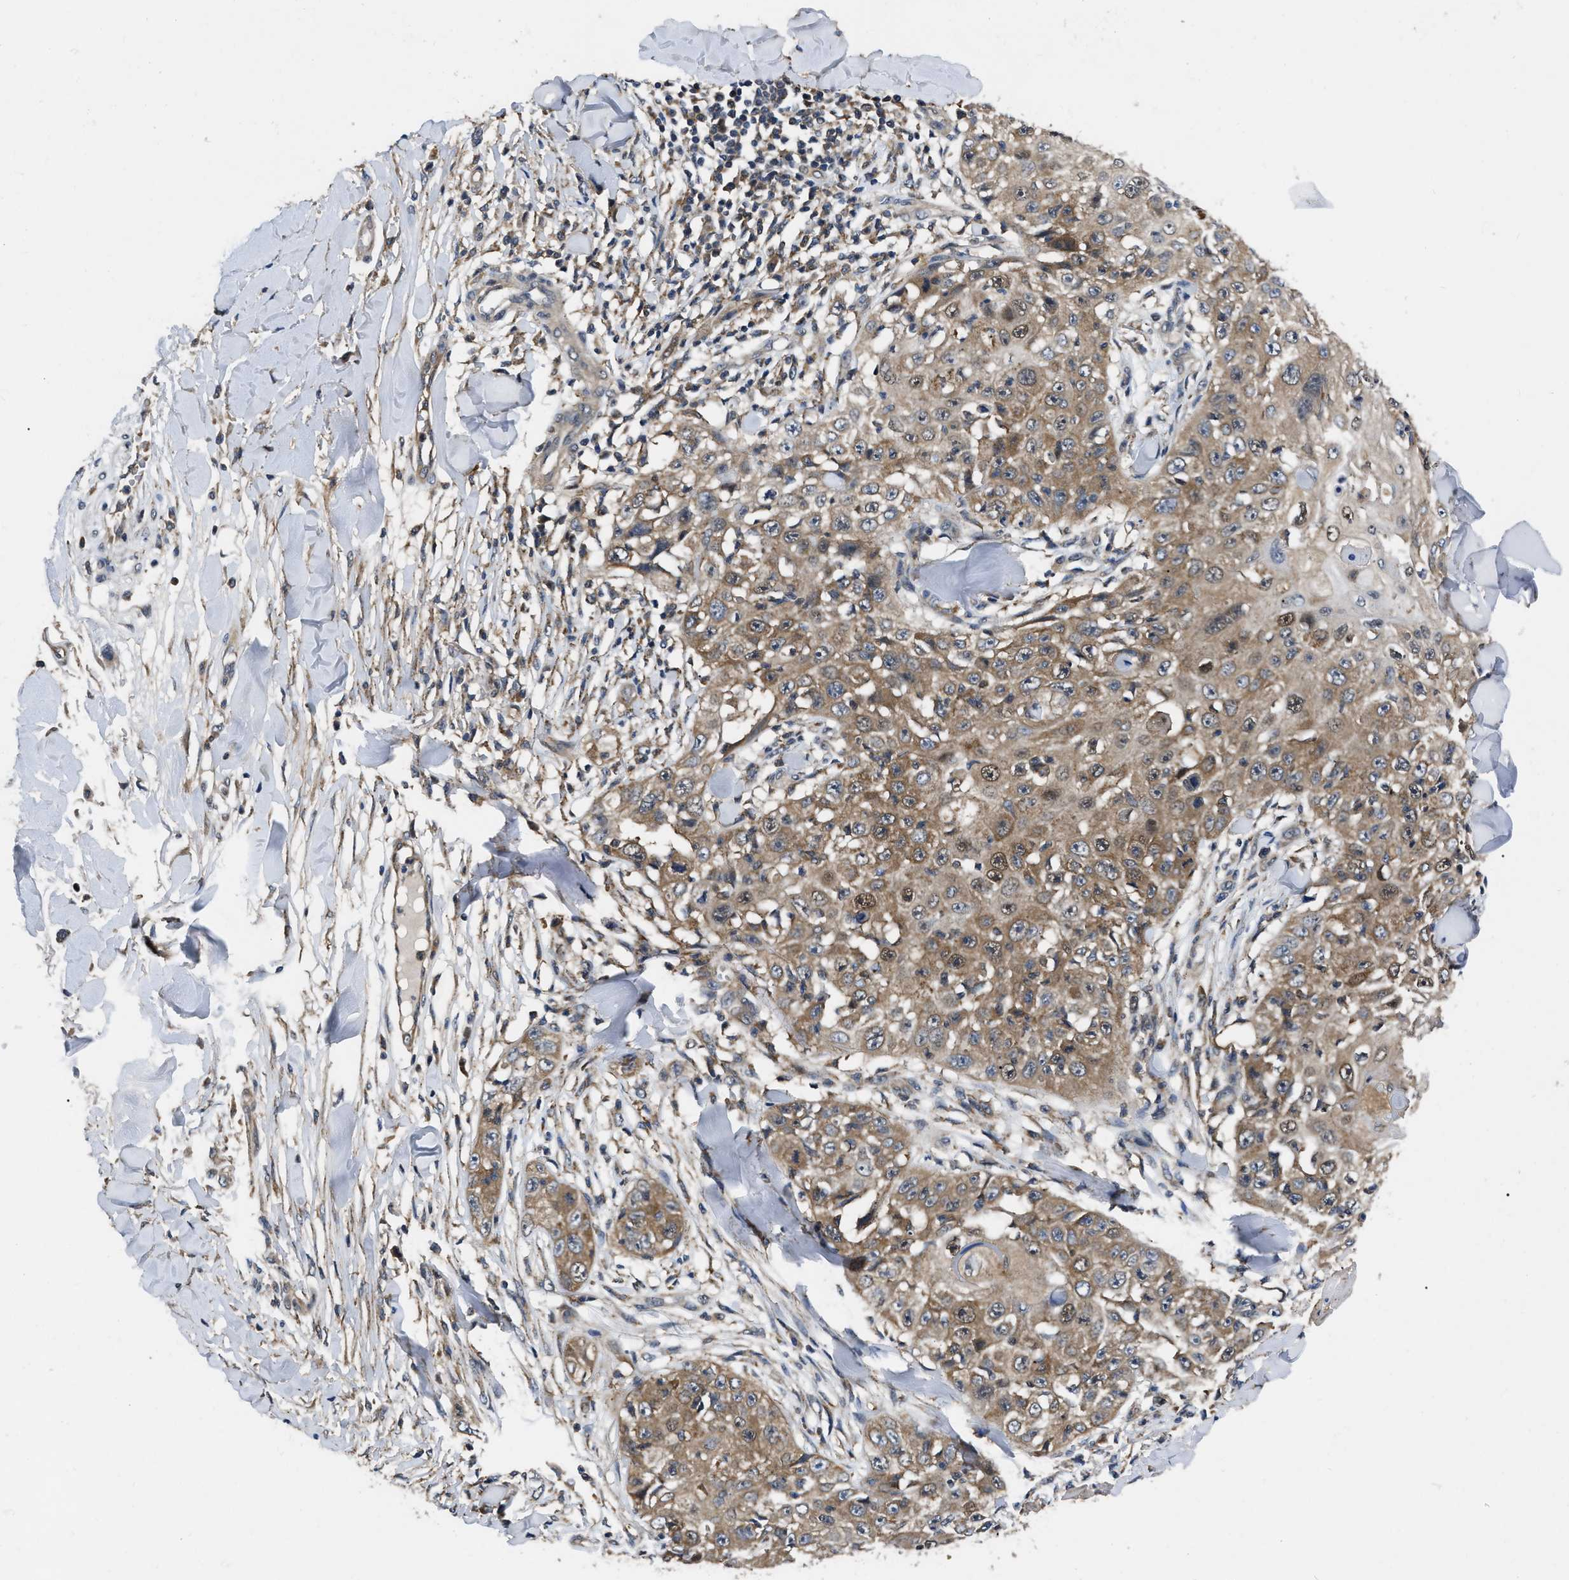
{"staining": {"intensity": "moderate", "quantity": ">75%", "location": "cytoplasmic/membranous"}, "tissue": "skin cancer", "cell_type": "Tumor cells", "image_type": "cancer", "snomed": [{"axis": "morphology", "description": "Squamous cell carcinoma, NOS"}, {"axis": "topography", "description": "Skin"}], "caption": "There is medium levels of moderate cytoplasmic/membranous positivity in tumor cells of skin squamous cell carcinoma, as demonstrated by immunohistochemical staining (brown color).", "gene": "GET4", "patient": {"sex": "male", "age": 86}}